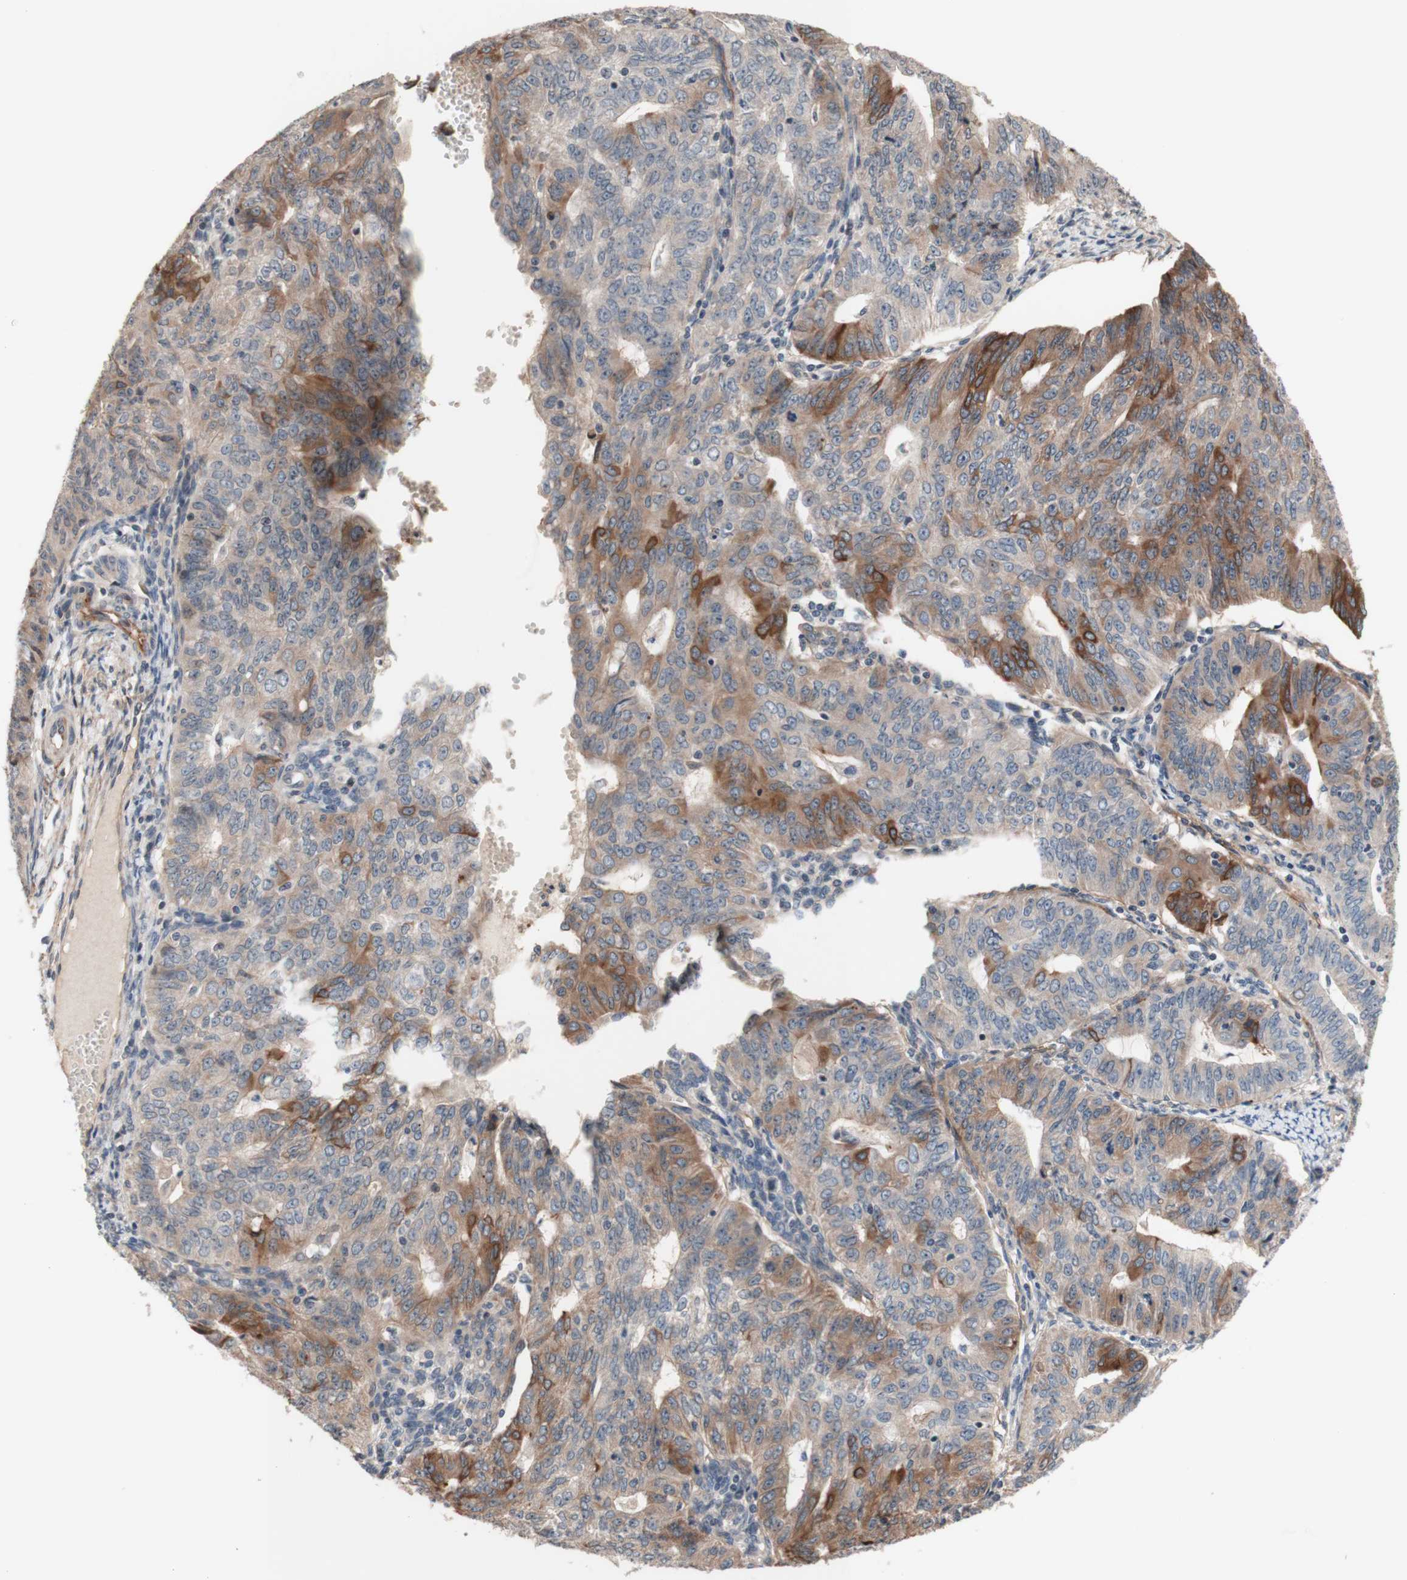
{"staining": {"intensity": "moderate", "quantity": "25%-75%", "location": "cytoplasmic/membranous"}, "tissue": "endometrial cancer", "cell_type": "Tumor cells", "image_type": "cancer", "snomed": [{"axis": "morphology", "description": "Adenocarcinoma, NOS"}, {"axis": "topography", "description": "Endometrium"}], "caption": "About 25%-75% of tumor cells in human endometrial cancer (adenocarcinoma) show moderate cytoplasmic/membranous protein expression as visualized by brown immunohistochemical staining.", "gene": "CD55", "patient": {"sex": "female", "age": 32}}